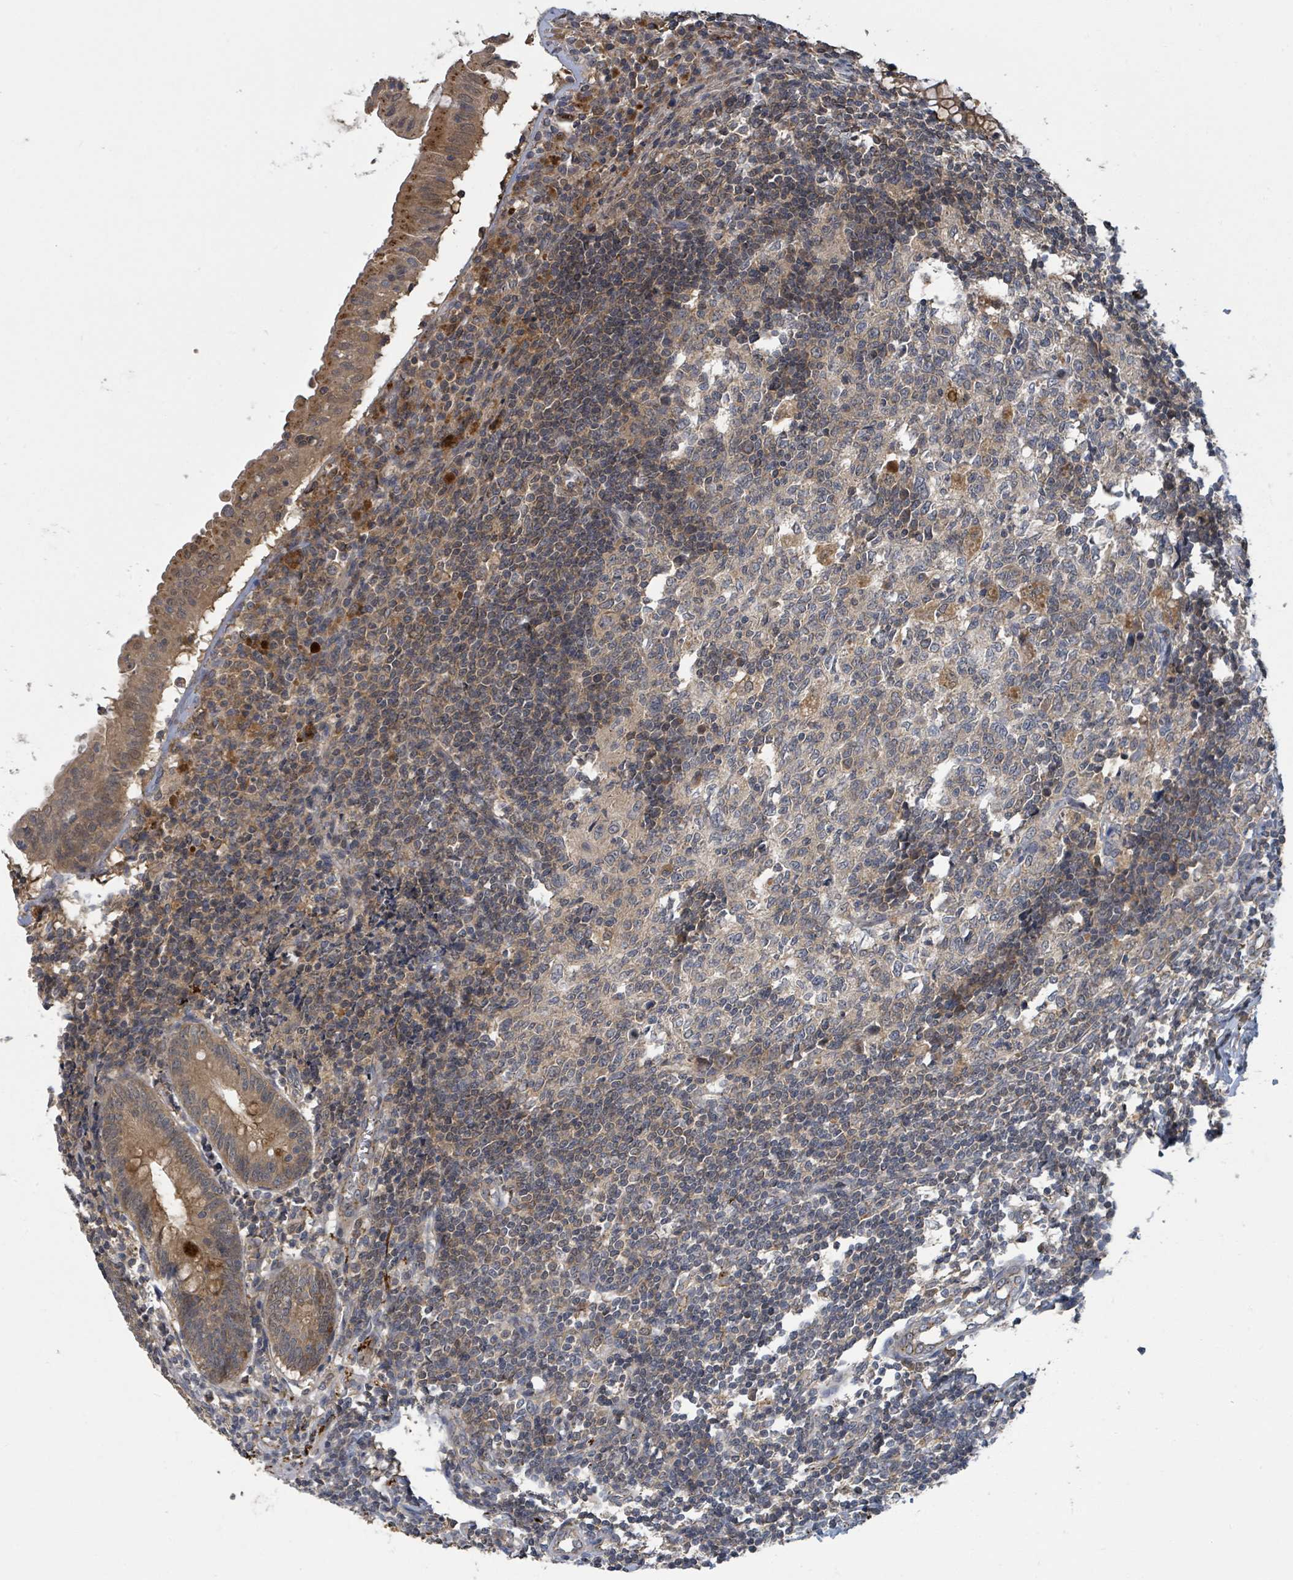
{"staining": {"intensity": "moderate", "quantity": ">75%", "location": "cytoplasmic/membranous"}, "tissue": "appendix", "cell_type": "Glandular cells", "image_type": "normal", "snomed": [{"axis": "morphology", "description": "Normal tissue, NOS"}, {"axis": "topography", "description": "Appendix"}], "caption": "A medium amount of moderate cytoplasmic/membranous expression is identified in about >75% of glandular cells in unremarkable appendix. (DAB (3,3'-diaminobenzidine) IHC with brightfield microscopy, high magnification).", "gene": "CCDC121", "patient": {"sex": "male", "age": 55}}